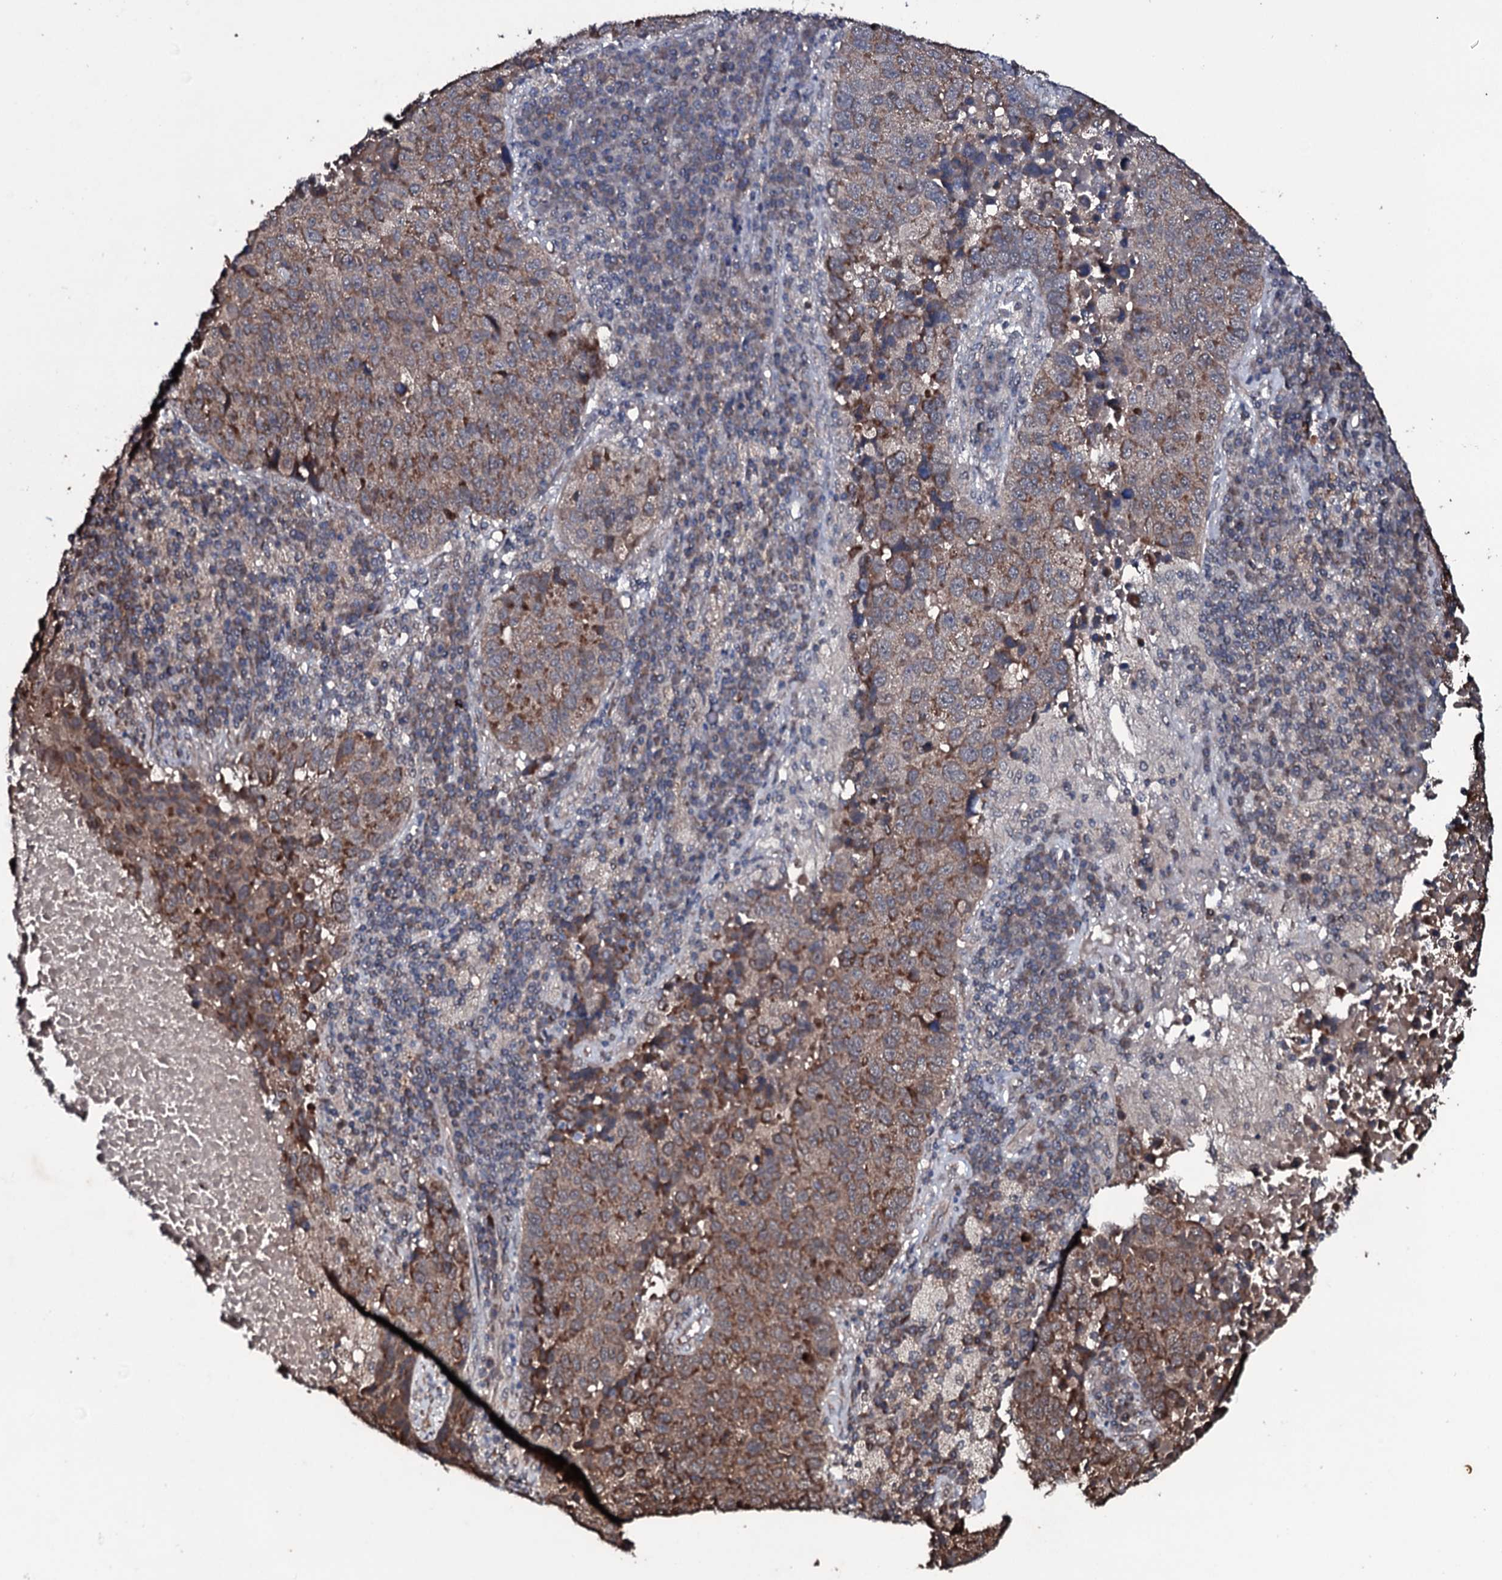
{"staining": {"intensity": "moderate", "quantity": ">75%", "location": "cytoplasmic/membranous"}, "tissue": "lung cancer", "cell_type": "Tumor cells", "image_type": "cancer", "snomed": [{"axis": "morphology", "description": "Squamous cell carcinoma, NOS"}, {"axis": "topography", "description": "Lung"}], "caption": "Lung cancer tissue displays moderate cytoplasmic/membranous positivity in about >75% of tumor cells, visualized by immunohistochemistry.", "gene": "MRPS31", "patient": {"sex": "male", "age": 73}}